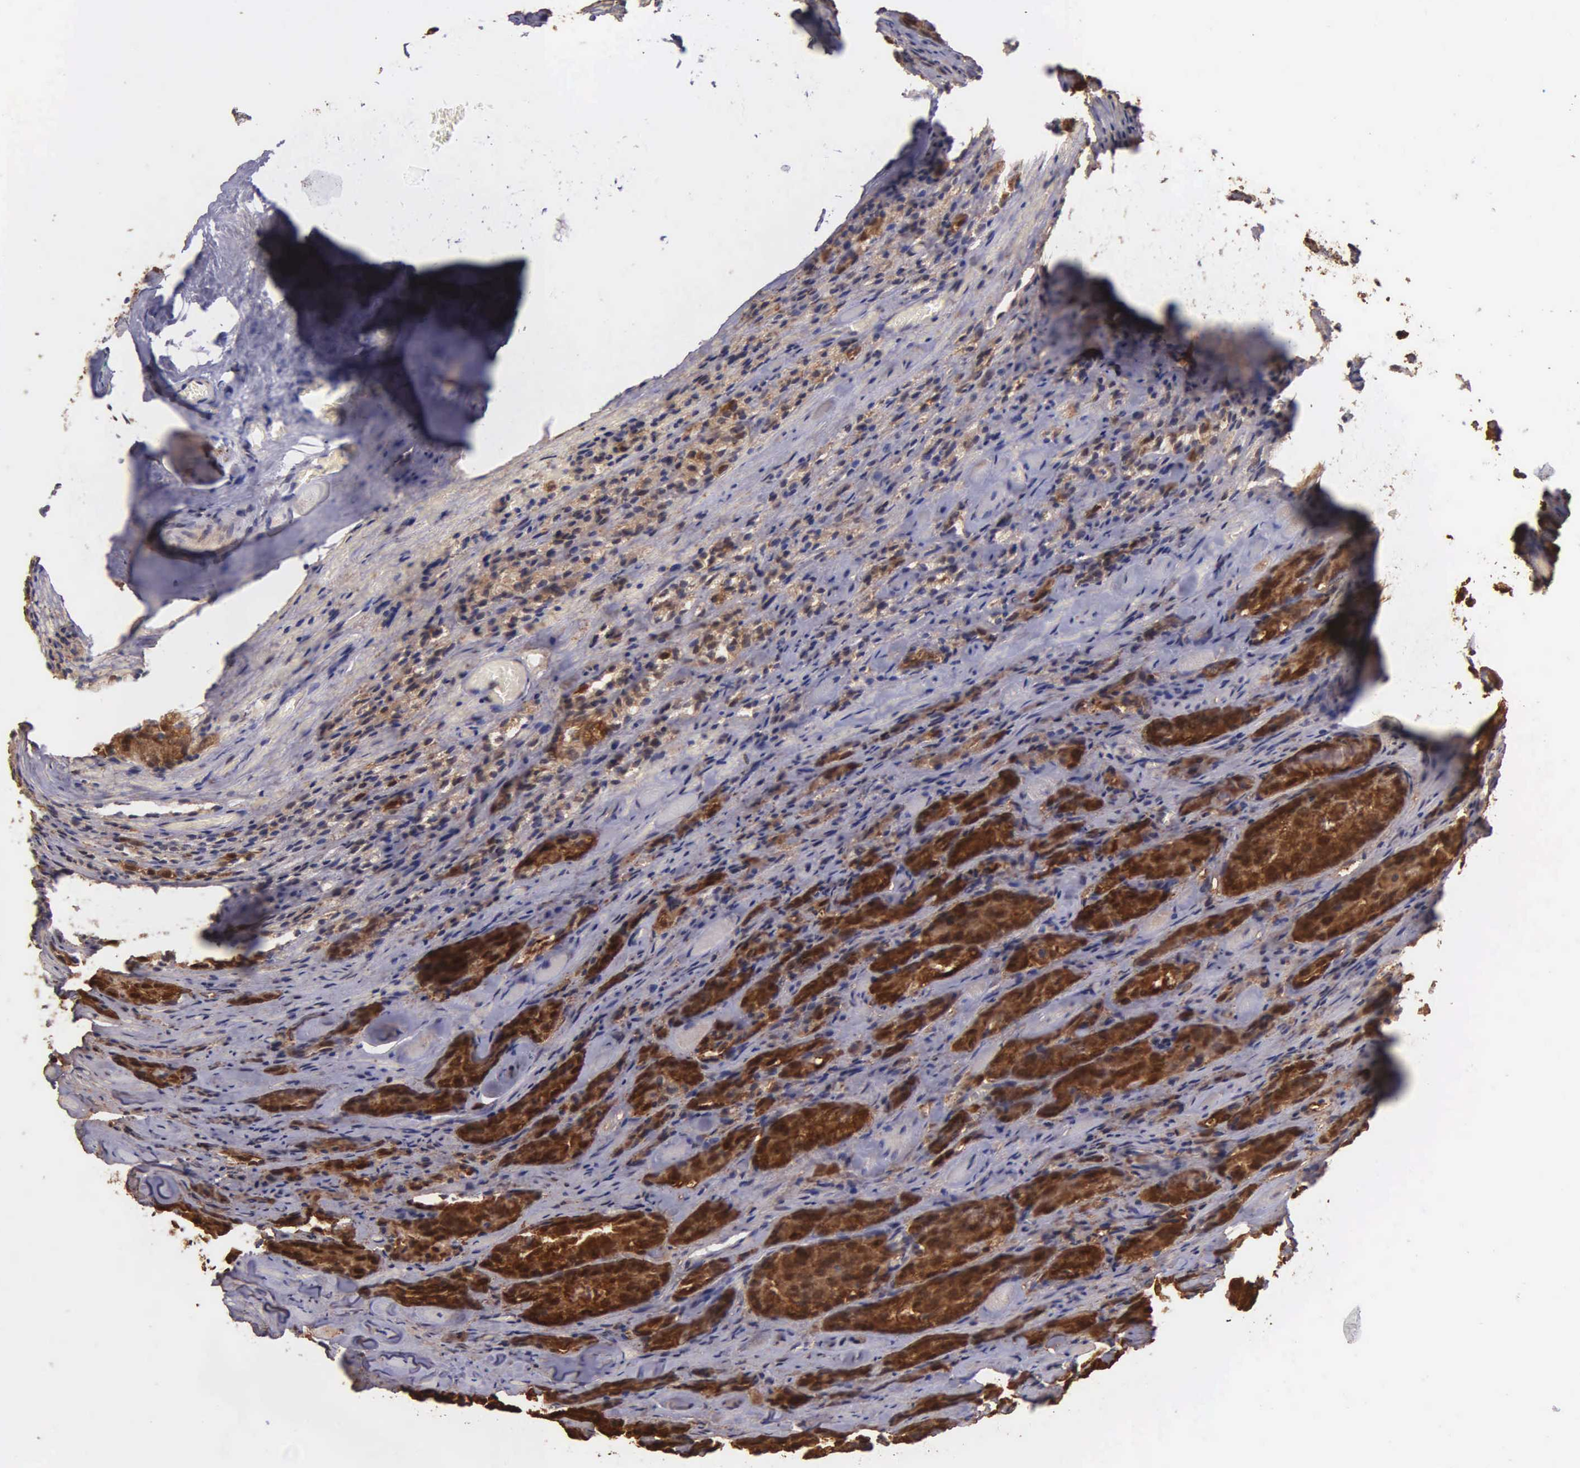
{"staining": {"intensity": "strong", "quantity": ">75%", "location": "cytoplasmic/membranous"}, "tissue": "prostate cancer", "cell_type": "Tumor cells", "image_type": "cancer", "snomed": [{"axis": "morphology", "description": "Adenocarcinoma, Medium grade"}, {"axis": "topography", "description": "Prostate"}], "caption": "Protein expression analysis of prostate cancer exhibits strong cytoplasmic/membranous expression in about >75% of tumor cells.", "gene": "GSTT2", "patient": {"sex": "male", "age": 60}}